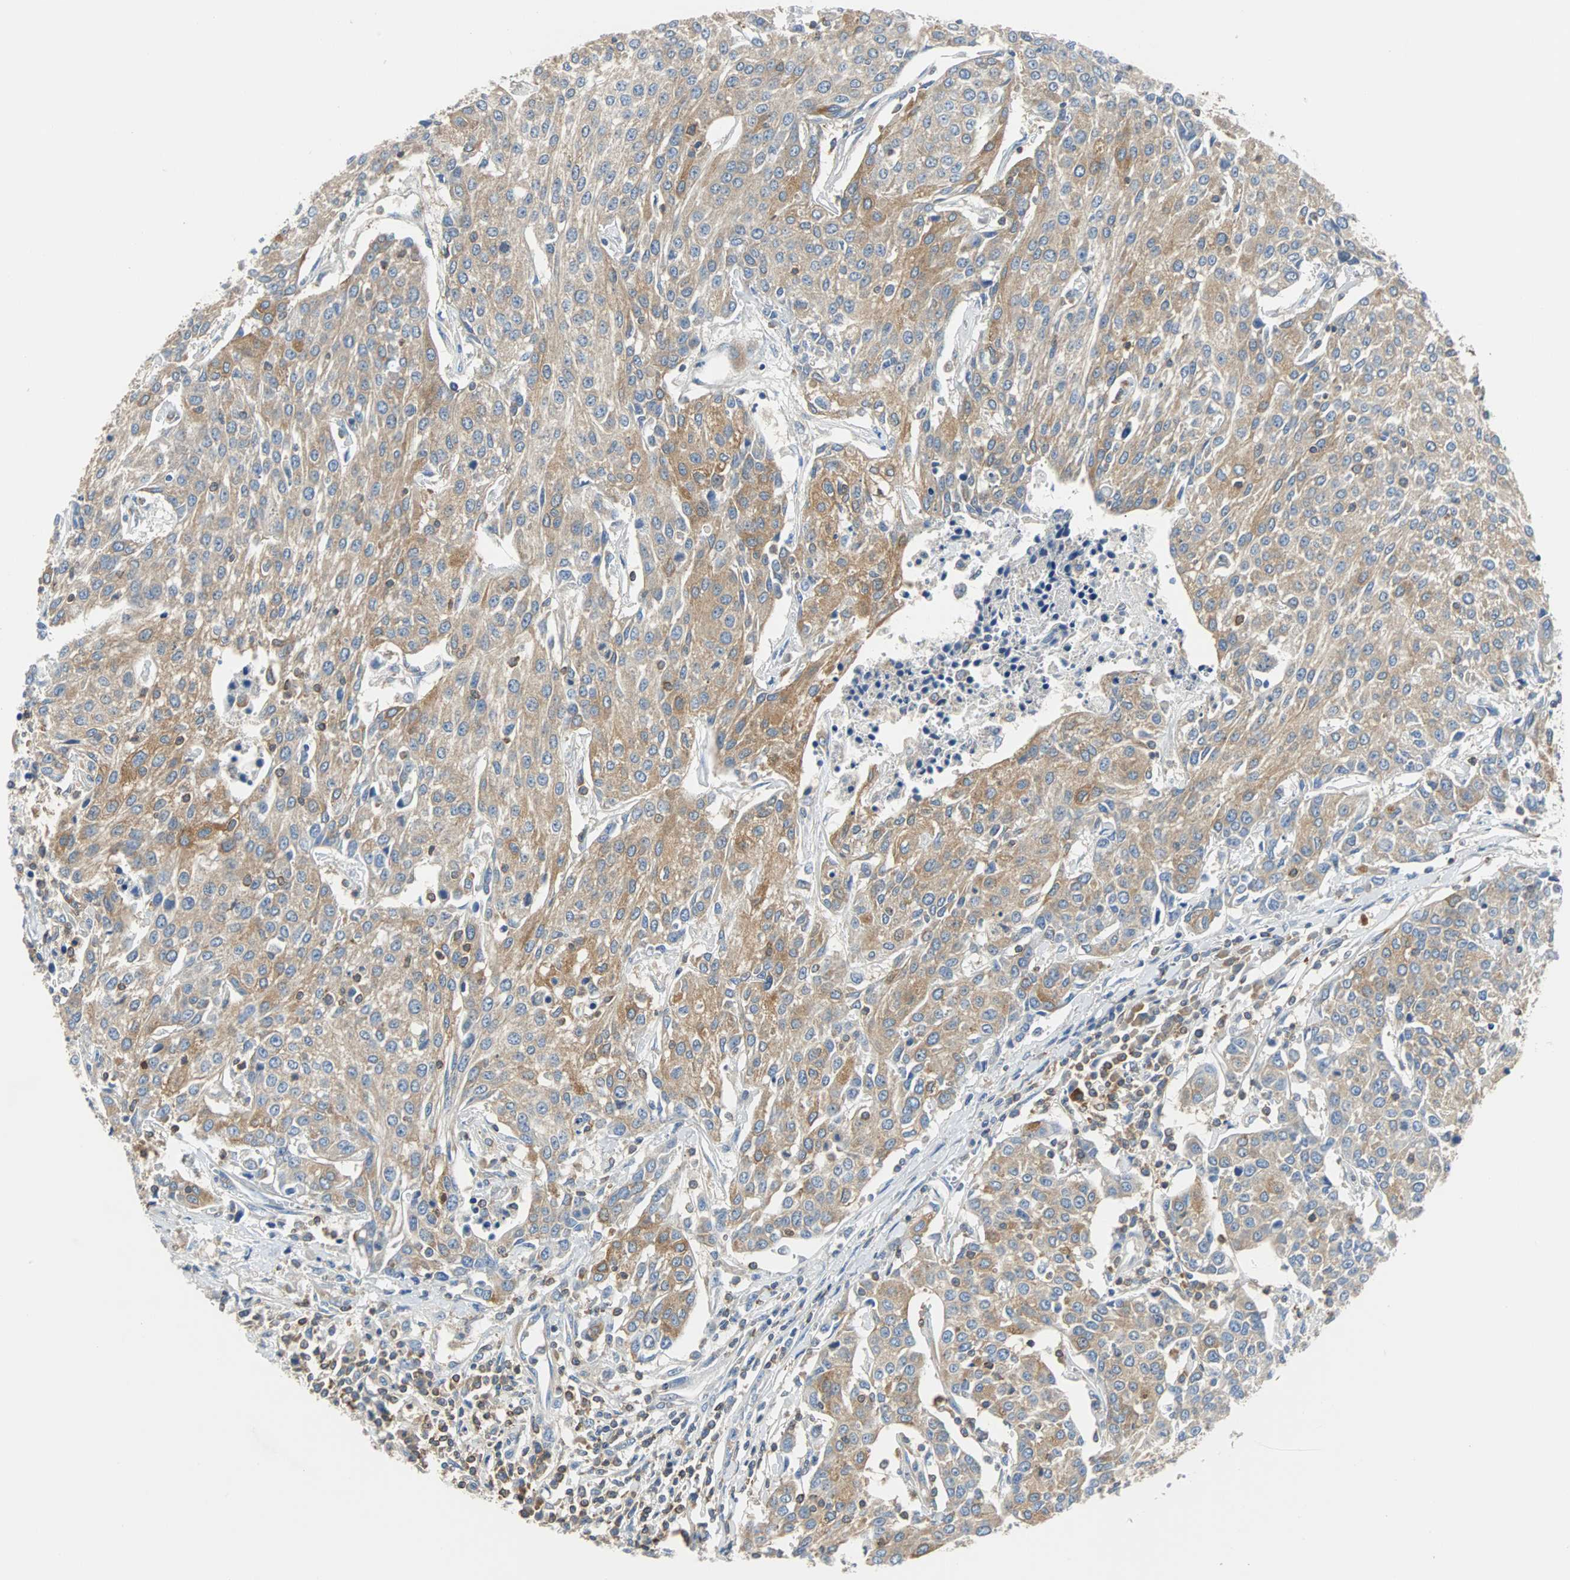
{"staining": {"intensity": "moderate", "quantity": ">75%", "location": "cytoplasmic/membranous"}, "tissue": "urothelial cancer", "cell_type": "Tumor cells", "image_type": "cancer", "snomed": [{"axis": "morphology", "description": "Urothelial carcinoma, High grade"}, {"axis": "topography", "description": "Urinary bladder"}], "caption": "Moderate cytoplasmic/membranous protein staining is identified in approximately >75% of tumor cells in urothelial carcinoma (high-grade).", "gene": "TSC22D4", "patient": {"sex": "female", "age": 85}}